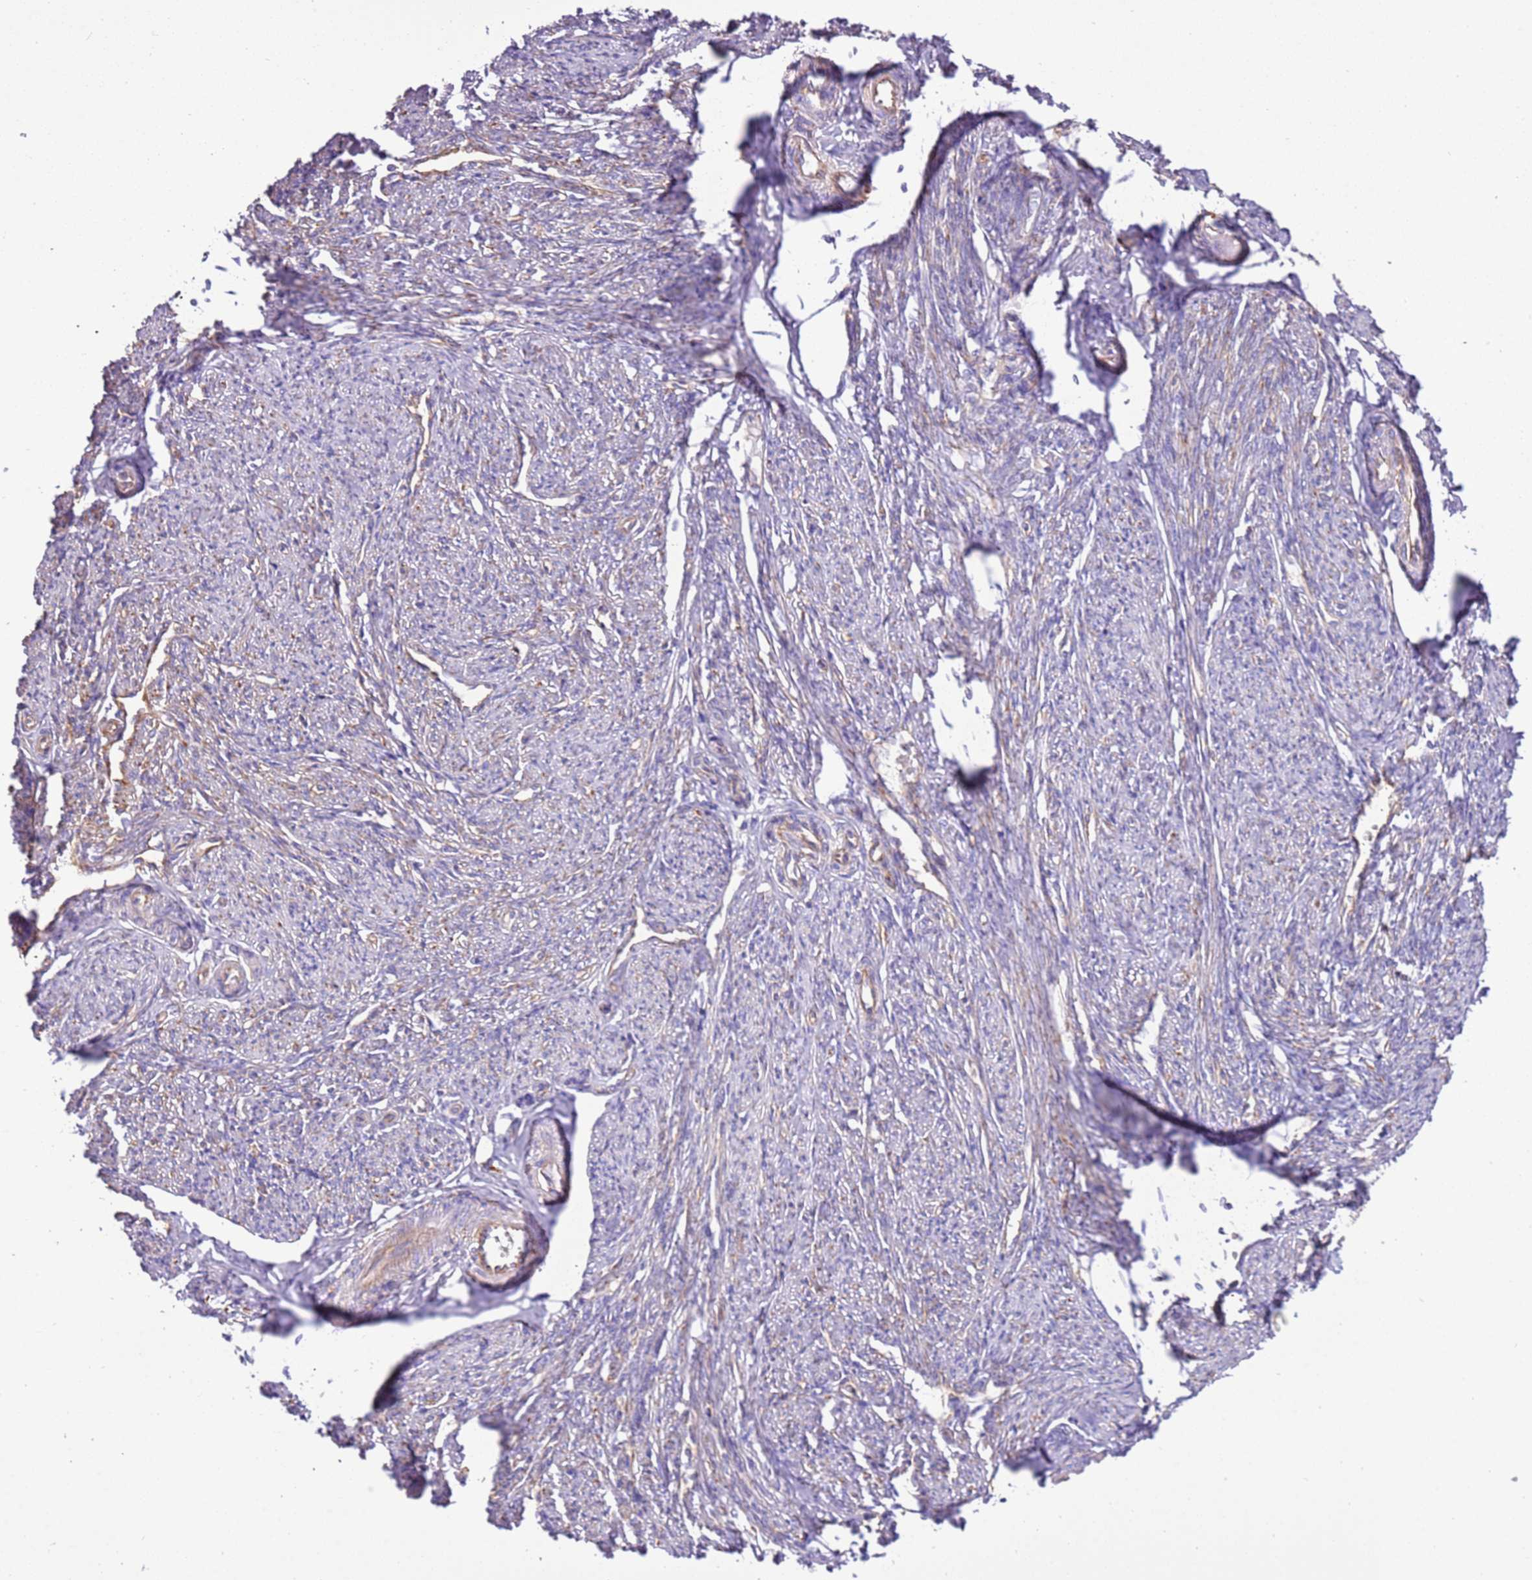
{"staining": {"intensity": "moderate", "quantity": "25%-75%", "location": "cytoplasmic/membranous"}, "tissue": "smooth muscle", "cell_type": "Smooth muscle cells", "image_type": "normal", "snomed": [{"axis": "morphology", "description": "Normal tissue, NOS"}, {"axis": "topography", "description": "Smooth muscle"}, {"axis": "topography", "description": "Uterus"}], "caption": "Moderate cytoplasmic/membranous protein staining is identified in approximately 25%-75% of smooth muscle cells in smooth muscle. The staining was performed using DAB (3,3'-diaminobenzidine), with brown indicating positive protein expression. Nuclei are stained blue with hematoxylin.", "gene": "NAALADL1", "patient": {"sex": "female", "age": 59}}